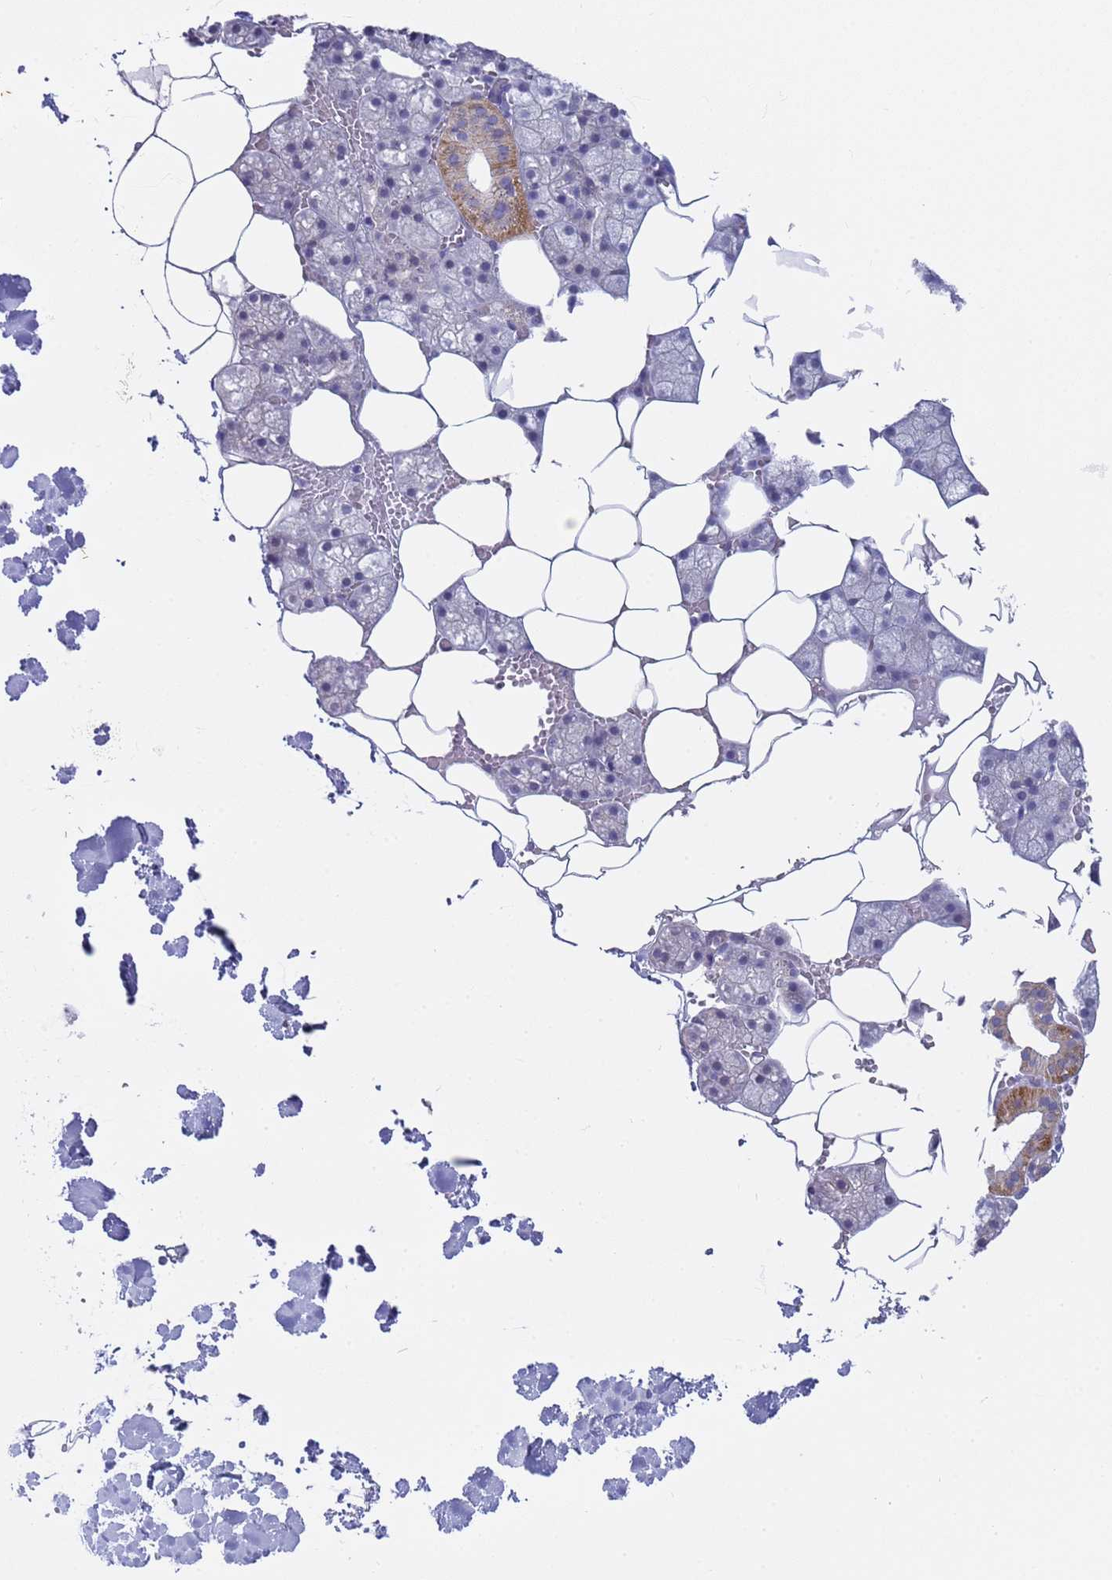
{"staining": {"intensity": "moderate", "quantity": "<25%", "location": "cytoplasmic/membranous"}, "tissue": "salivary gland", "cell_type": "Glandular cells", "image_type": "normal", "snomed": [{"axis": "morphology", "description": "Normal tissue, NOS"}, {"axis": "topography", "description": "Salivary gland"}], "caption": "An image of salivary gland stained for a protein demonstrates moderate cytoplasmic/membranous brown staining in glandular cells. (IHC, brightfield microscopy, high magnification).", "gene": "TRMT10A", "patient": {"sex": "male", "age": 62}}